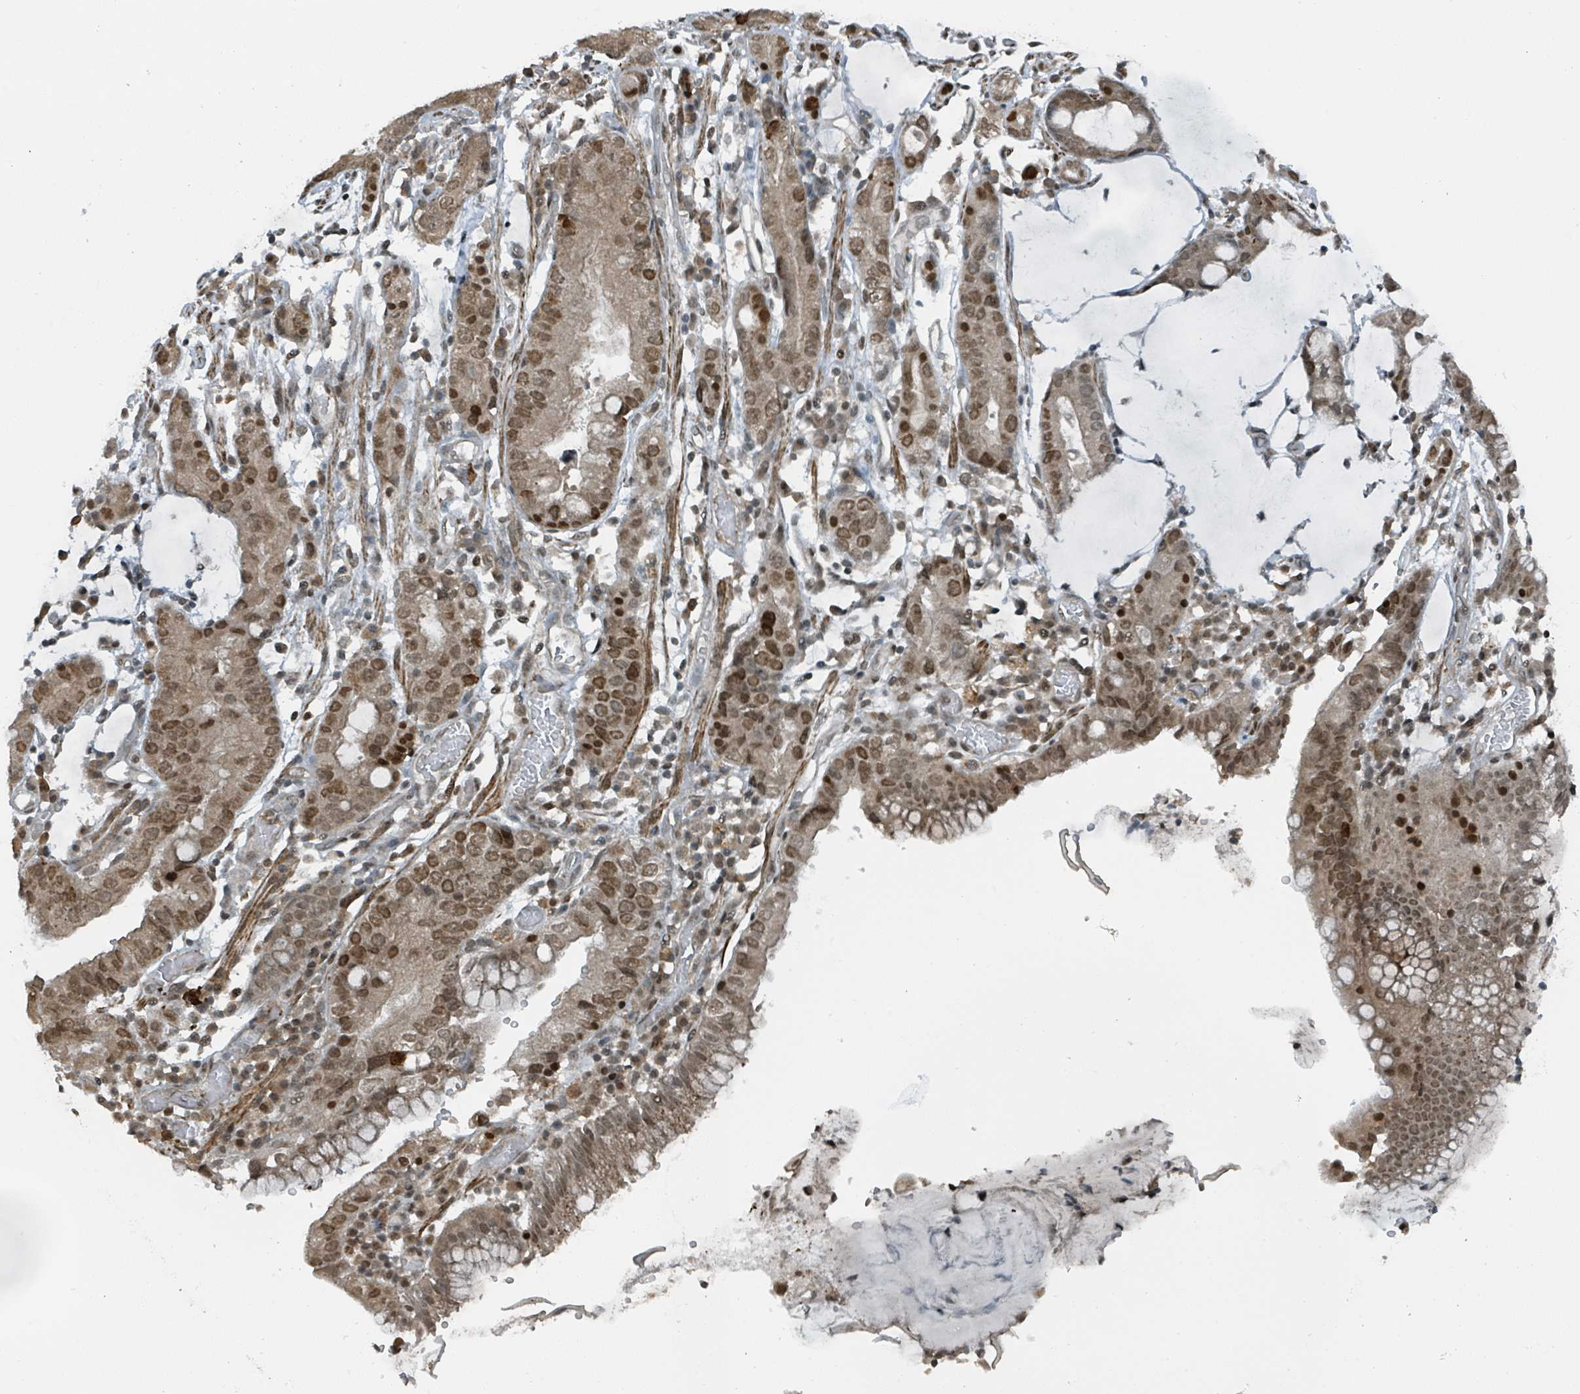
{"staining": {"intensity": "moderate", "quantity": ">75%", "location": "nuclear"}, "tissue": "stomach cancer", "cell_type": "Tumor cells", "image_type": "cancer", "snomed": [{"axis": "morphology", "description": "Adenocarcinoma, NOS"}, {"axis": "topography", "description": "Stomach"}], "caption": "Immunohistochemical staining of human stomach cancer exhibits medium levels of moderate nuclear expression in approximately >75% of tumor cells. (DAB IHC with brightfield microscopy, high magnification).", "gene": "PHIP", "patient": {"sex": "male", "age": 55}}